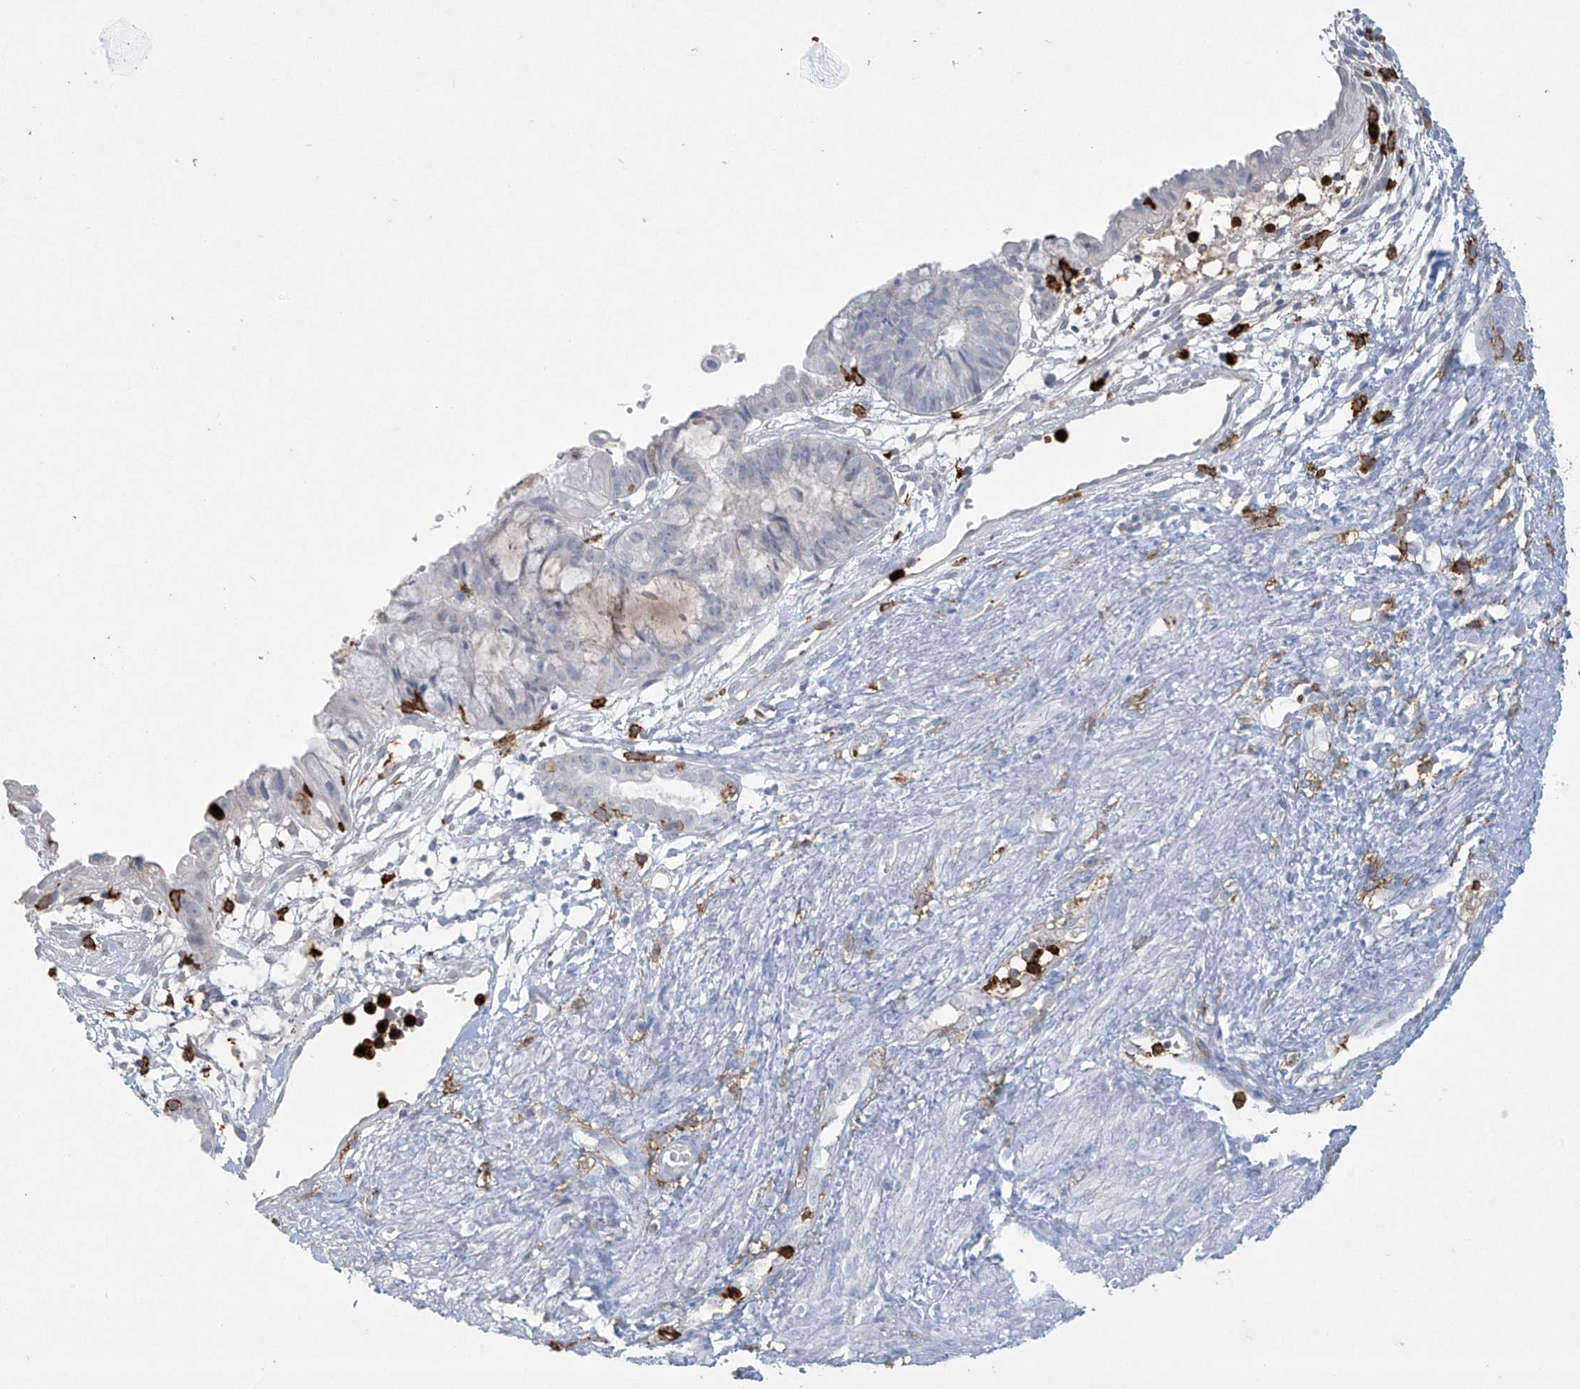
{"staining": {"intensity": "negative", "quantity": "none", "location": "none"}, "tissue": "cervical cancer", "cell_type": "Tumor cells", "image_type": "cancer", "snomed": [{"axis": "morphology", "description": "Normal tissue, NOS"}, {"axis": "morphology", "description": "Adenocarcinoma, NOS"}, {"axis": "topography", "description": "Cervix"}, {"axis": "topography", "description": "Endometrium"}], "caption": "Human cervical adenocarcinoma stained for a protein using immunohistochemistry (IHC) exhibits no expression in tumor cells.", "gene": "FCGR3A", "patient": {"sex": "female", "age": 86}}